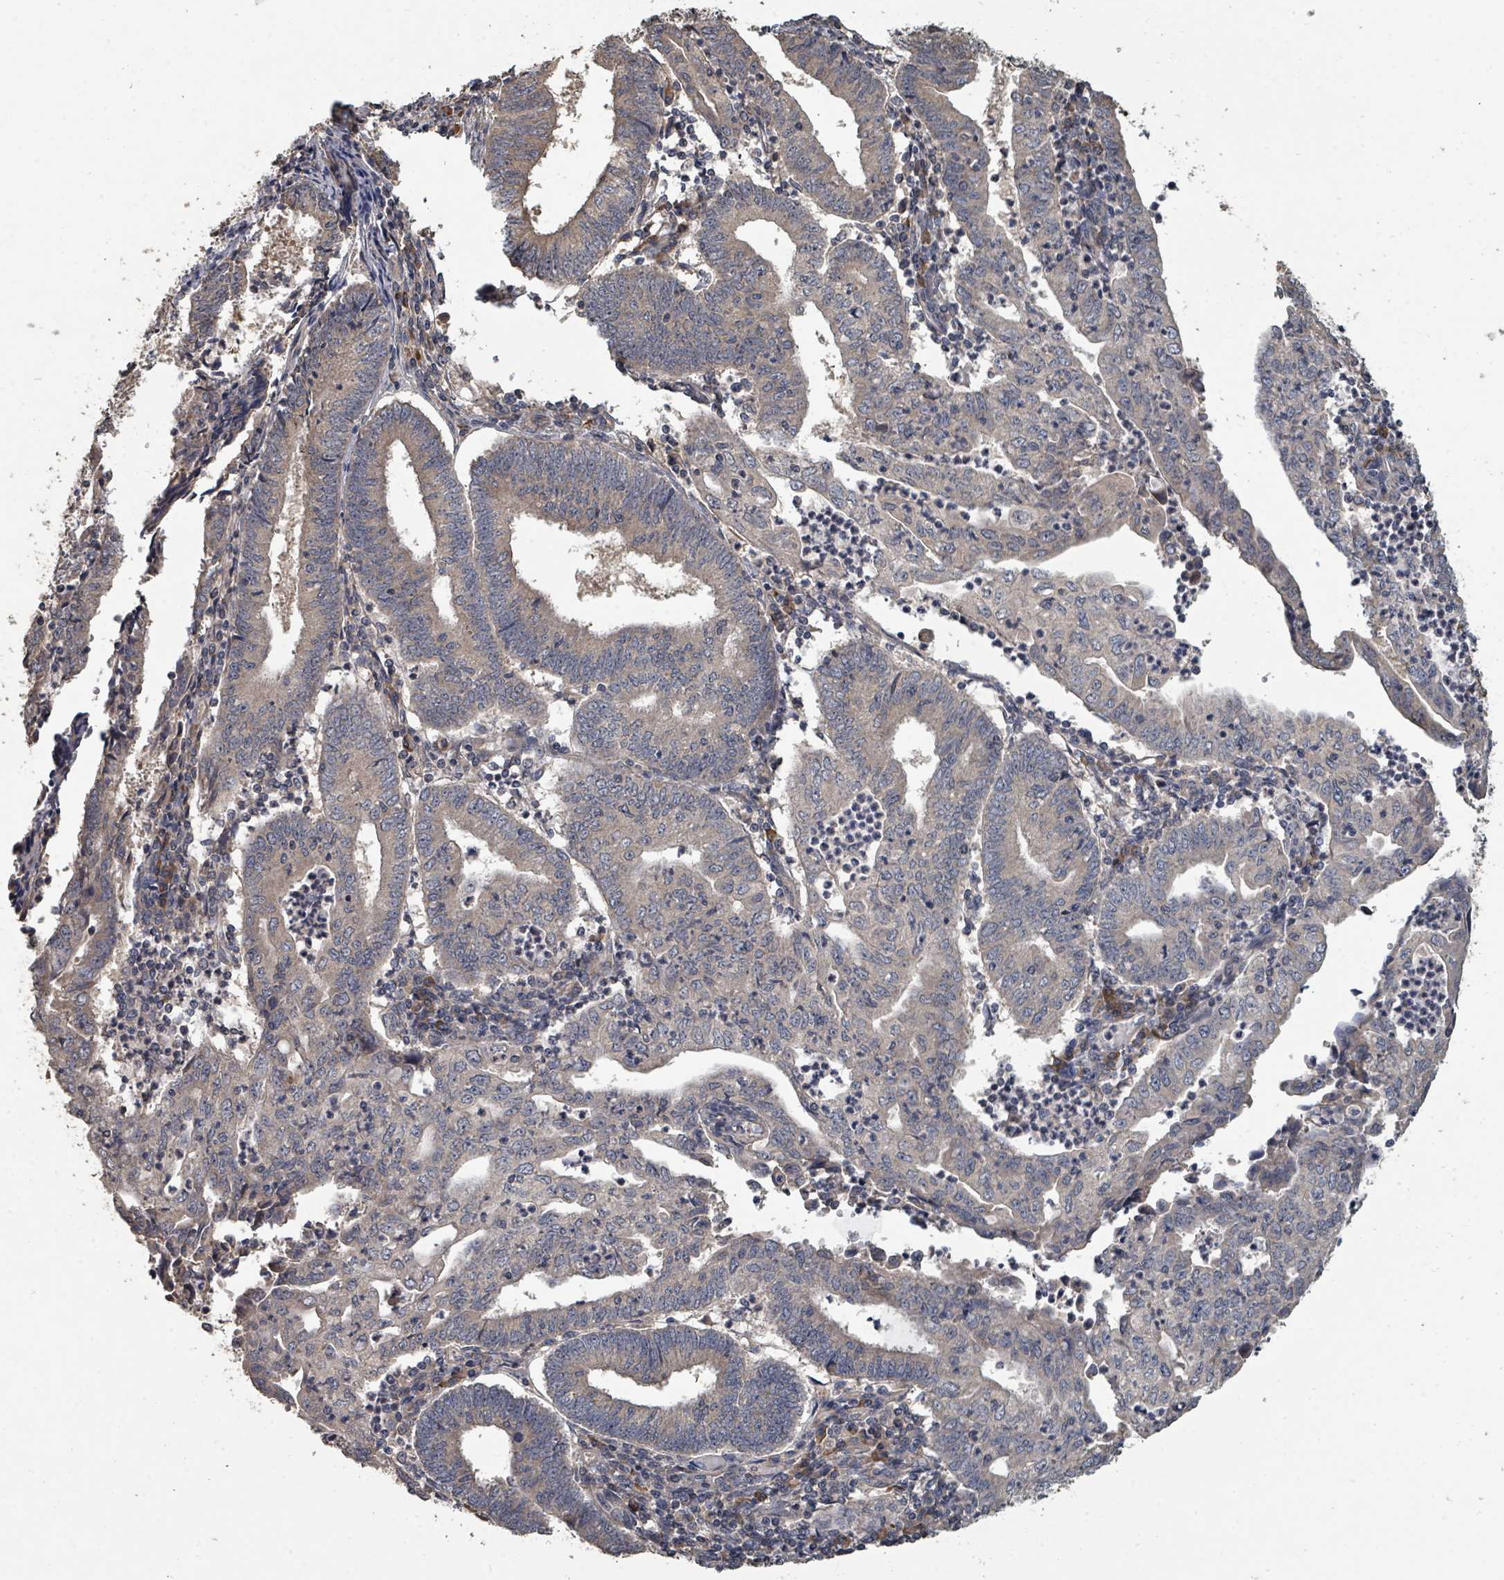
{"staining": {"intensity": "weak", "quantity": "25%-75%", "location": "cytoplasmic/membranous"}, "tissue": "endometrial cancer", "cell_type": "Tumor cells", "image_type": "cancer", "snomed": [{"axis": "morphology", "description": "Adenocarcinoma, NOS"}, {"axis": "topography", "description": "Endometrium"}], "caption": "A brown stain labels weak cytoplasmic/membranous expression of a protein in human endometrial cancer tumor cells. (Stains: DAB in brown, nuclei in blue, Microscopy: brightfield microscopy at high magnification).", "gene": "WDFY1", "patient": {"sex": "female", "age": 60}}